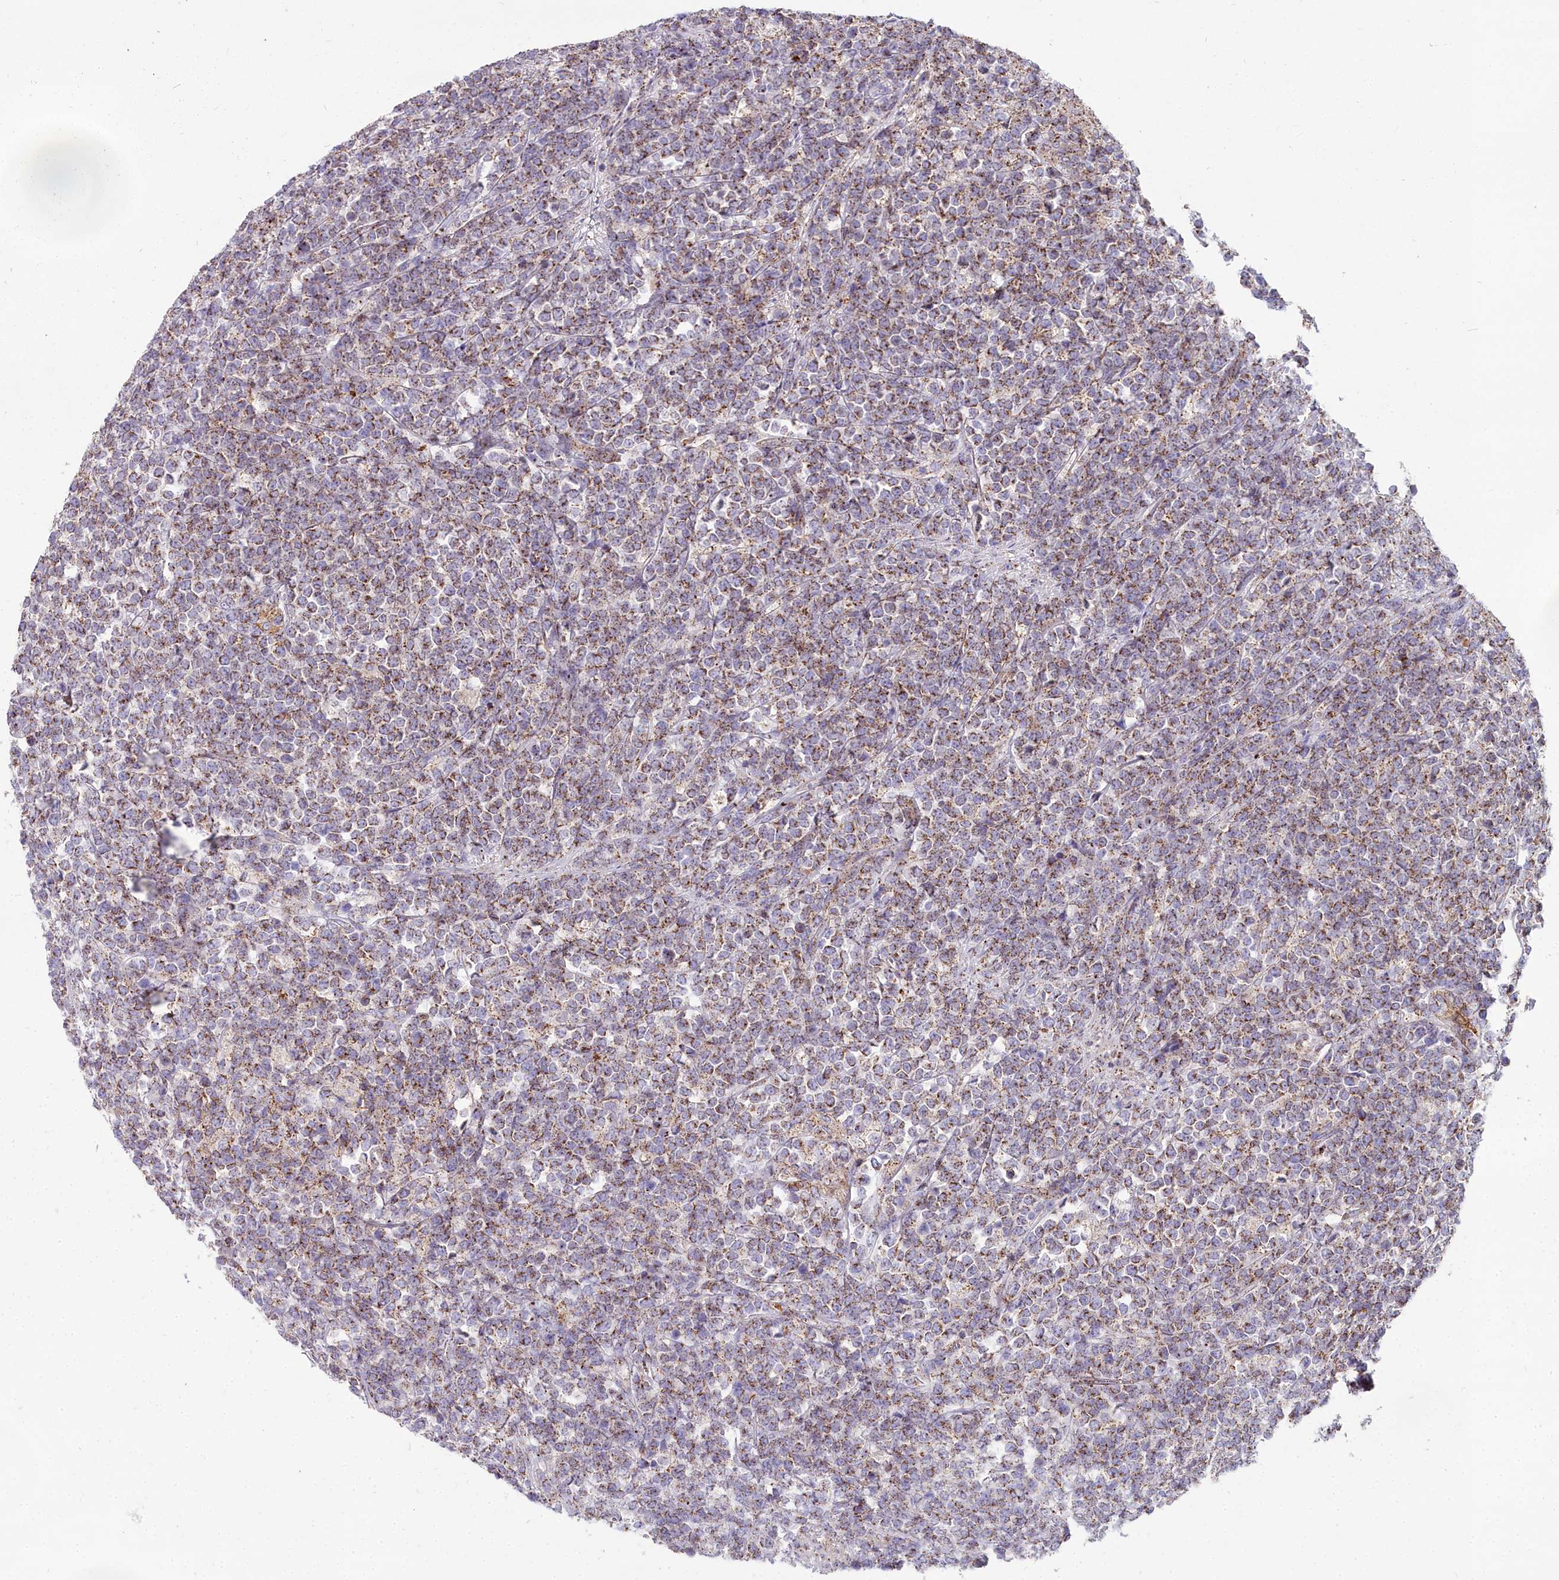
{"staining": {"intensity": "moderate", "quantity": ">75%", "location": "cytoplasmic/membranous"}, "tissue": "lymphoma", "cell_type": "Tumor cells", "image_type": "cancer", "snomed": [{"axis": "morphology", "description": "Malignant lymphoma, non-Hodgkin's type, High grade"}, {"axis": "topography", "description": "Small intestine"}], "caption": "Lymphoma tissue exhibits moderate cytoplasmic/membranous positivity in about >75% of tumor cells", "gene": "FRMPD1", "patient": {"sex": "male", "age": 8}}